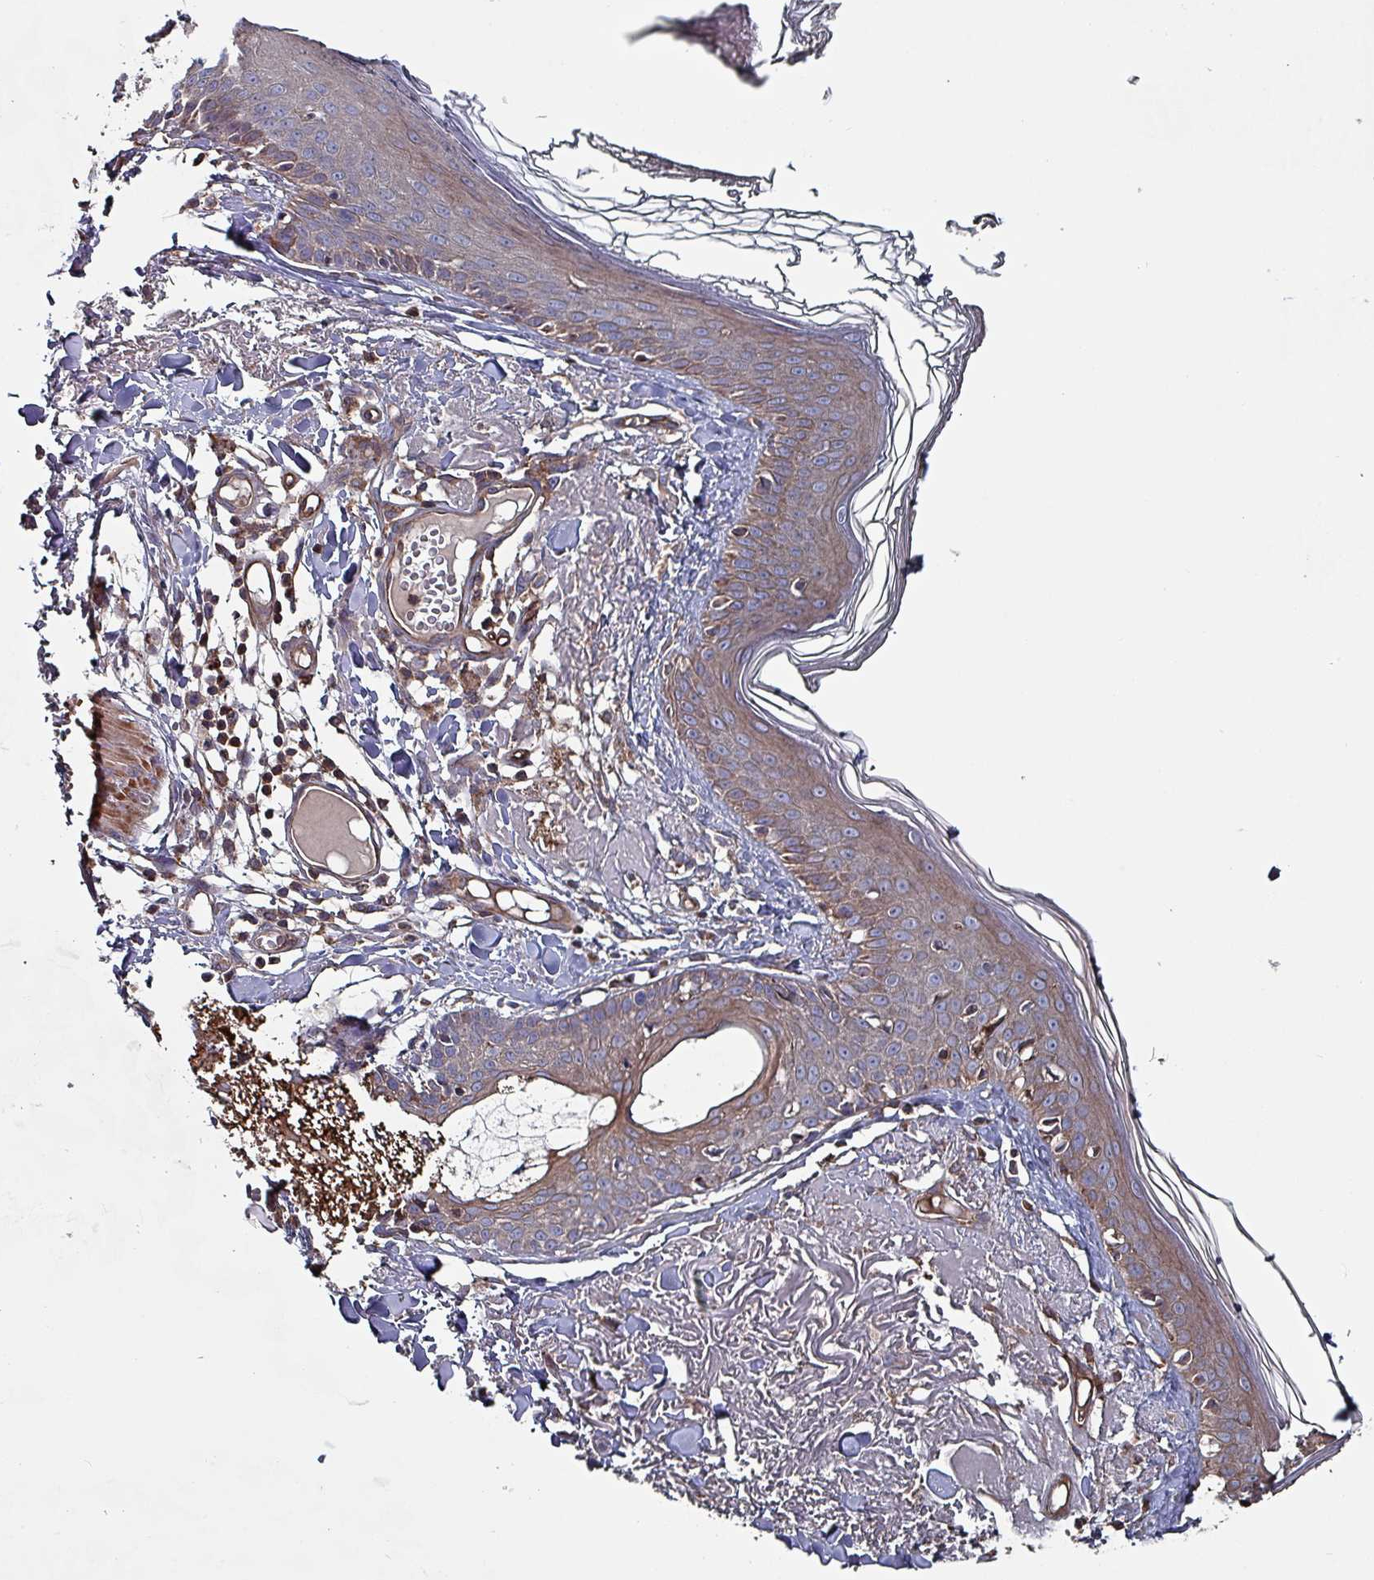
{"staining": {"intensity": "negative", "quantity": "none", "location": "none"}, "tissue": "skin", "cell_type": "Fibroblasts", "image_type": "normal", "snomed": [{"axis": "morphology", "description": "Normal tissue, NOS"}, {"axis": "morphology", "description": "Malignant melanoma, NOS"}, {"axis": "topography", "description": "Skin"}], "caption": "IHC histopathology image of benign skin: skin stained with DAB displays no significant protein positivity in fibroblasts. (DAB immunohistochemistry with hematoxylin counter stain).", "gene": "ANO10", "patient": {"sex": "male", "age": 80}}